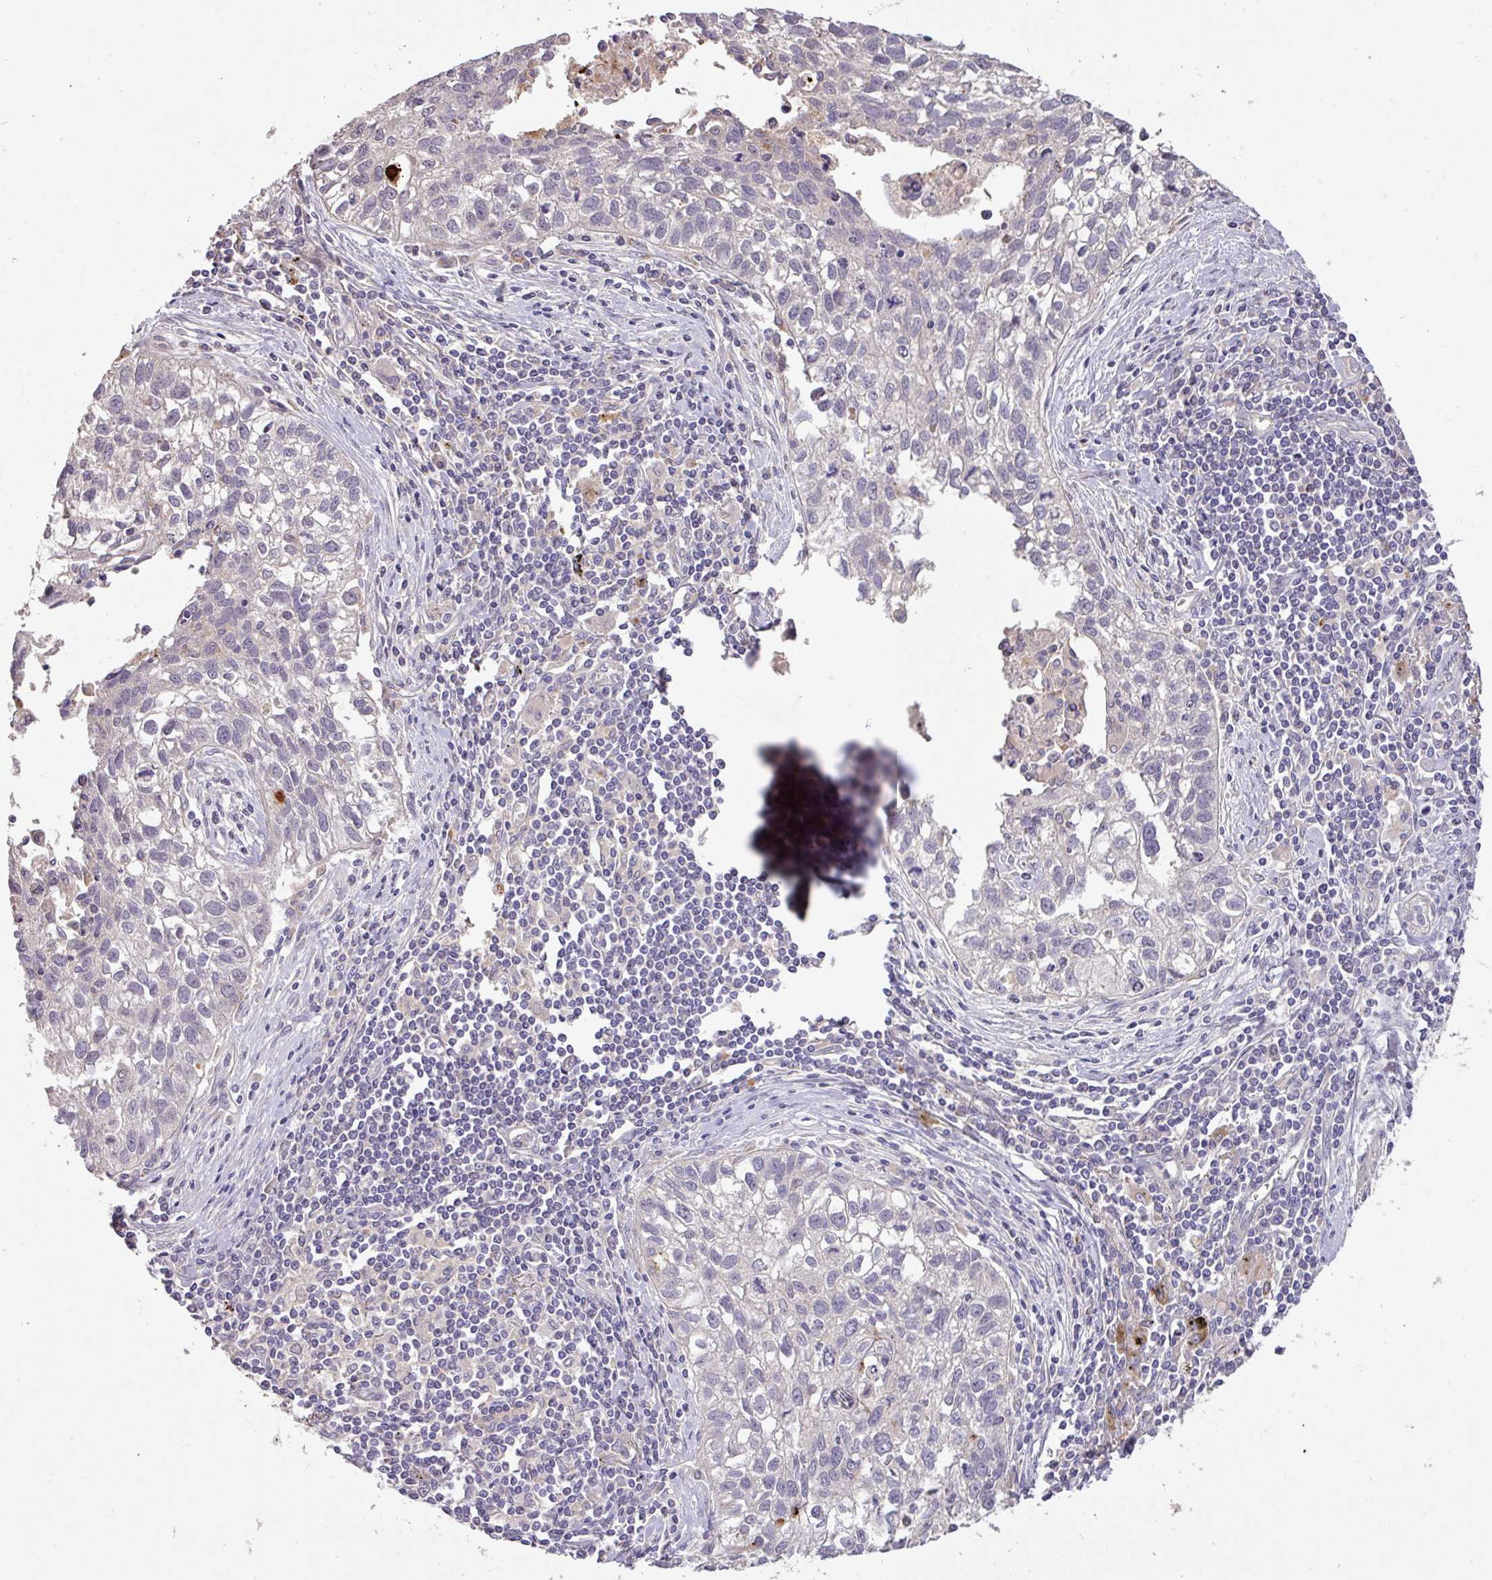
{"staining": {"intensity": "negative", "quantity": "none", "location": "none"}, "tissue": "lung cancer", "cell_type": "Tumor cells", "image_type": "cancer", "snomed": [{"axis": "morphology", "description": "Squamous cell carcinoma, NOS"}, {"axis": "topography", "description": "Lung"}], "caption": "There is no significant positivity in tumor cells of lung cancer. The staining was performed using DAB (3,3'-diaminobenzidine) to visualize the protein expression in brown, while the nuclei were stained in blue with hematoxylin (Magnification: 20x).", "gene": "PRADC1", "patient": {"sex": "male", "age": 74}}